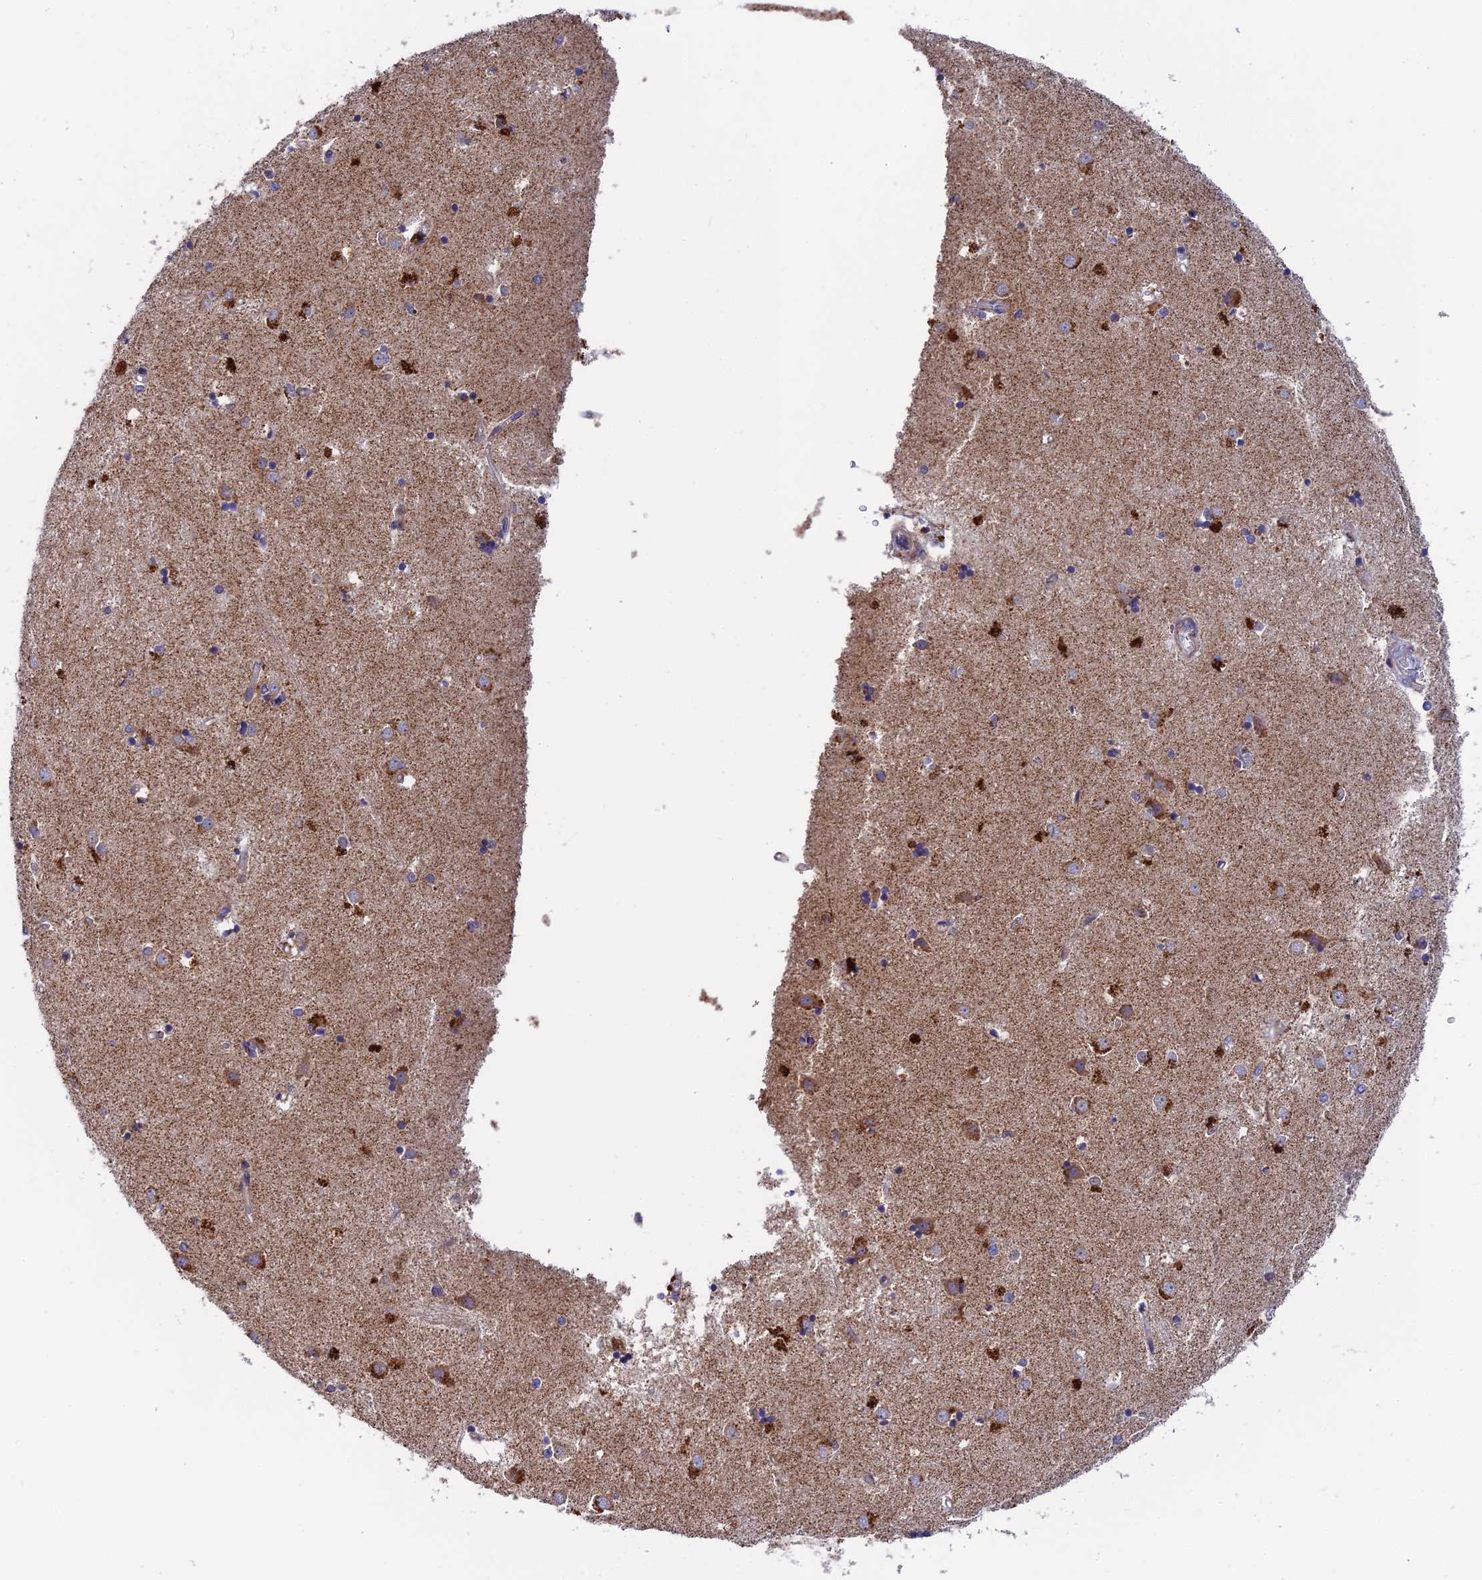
{"staining": {"intensity": "strong", "quantity": "<25%", "location": "cytoplasmic/membranous"}, "tissue": "caudate", "cell_type": "Glial cells", "image_type": "normal", "snomed": [{"axis": "morphology", "description": "Normal tissue, NOS"}, {"axis": "topography", "description": "Lateral ventricle wall"}], "caption": "Strong cytoplasmic/membranous expression is appreciated in approximately <25% of glial cells in benign caudate.", "gene": "BLTP2", "patient": {"sex": "male", "age": 45}}